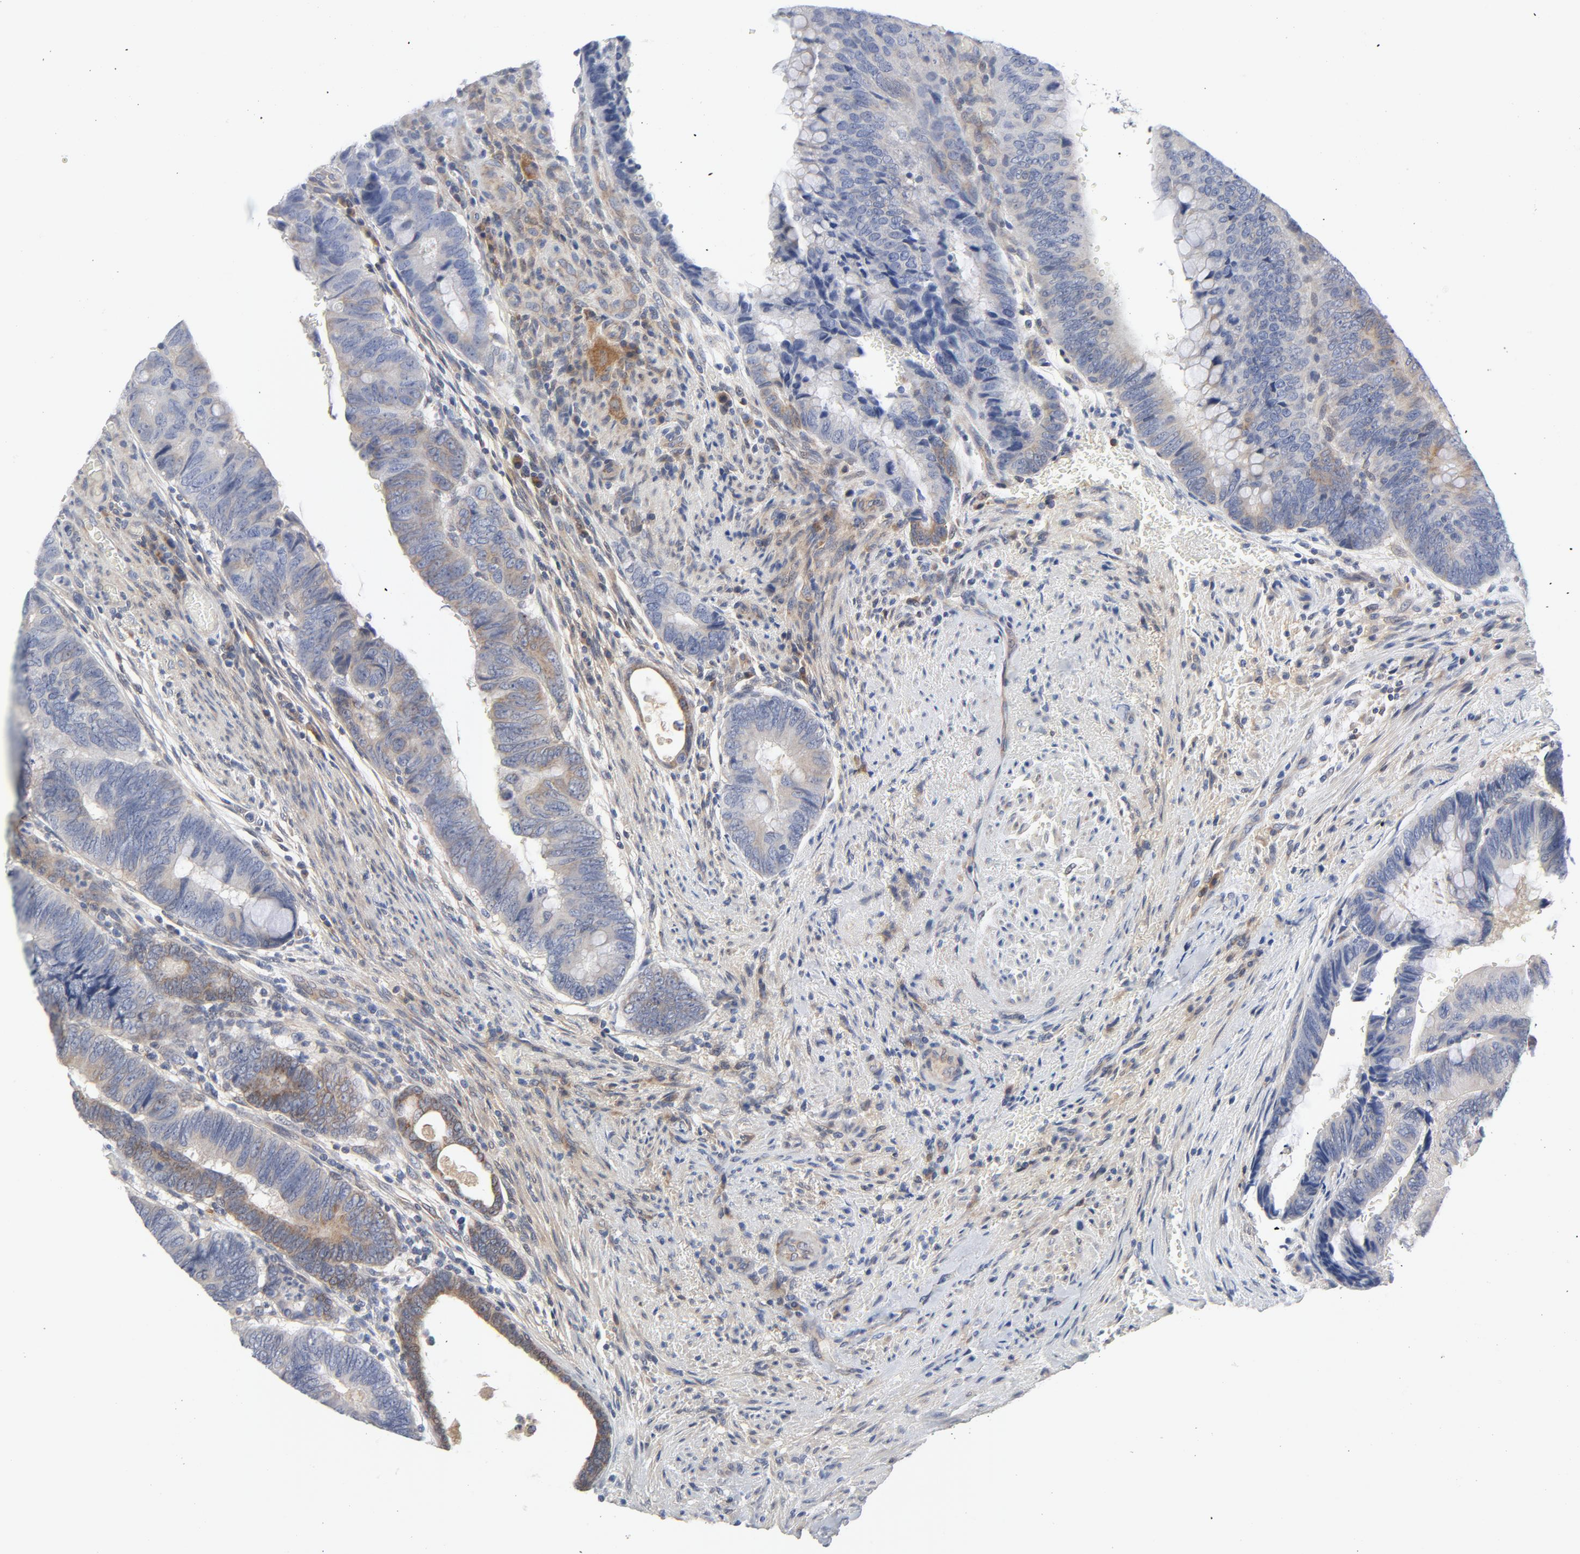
{"staining": {"intensity": "weak", "quantity": ">75%", "location": "cytoplasmic/membranous"}, "tissue": "colorectal cancer", "cell_type": "Tumor cells", "image_type": "cancer", "snomed": [{"axis": "morphology", "description": "Normal tissue, NOS"}, {"axis": "morphology", "description": "Adenocarcinoma, NOS"}, {"axis": "topography", "description": "Rectum"}], "caption": "Colorectal cancer stained with DAB immunohistochemistry (IHC) reveals low levels of weak cytoplasmic/membranous staining in approximately >75% of tumor cells.", "gene": "BAD", "patient": {"sex": "male", "age": 92}}